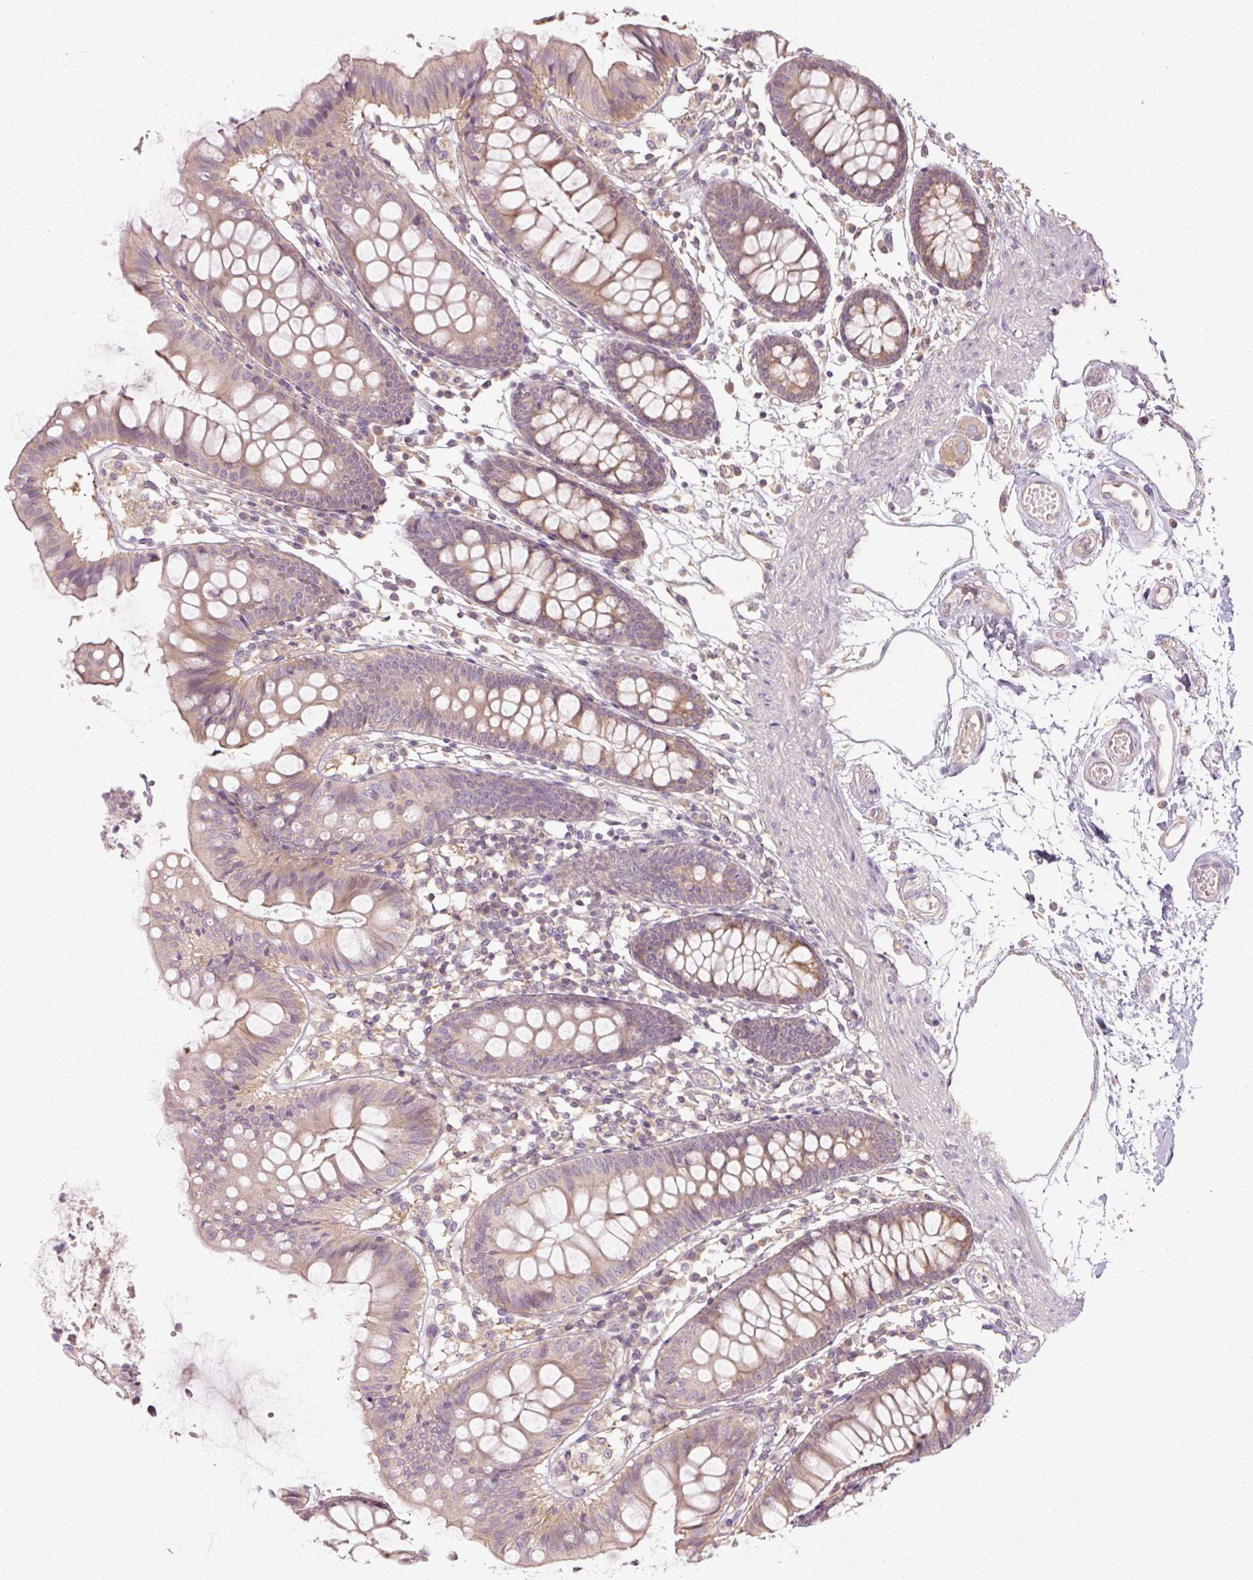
{"staining": {"intensity": "weak", "quantity": "25%-75%", "location": "cytoplasmic/membranous"}, "tissue": "colon", "cell_type": "Endothelial cells", "image_type": "normal", "snomed": [{"axis": "morphology", "description": "Normal tissue, NOS"}, {"axis": "topography", "description": "Colon"}], "caption": "Brown immunohistochemical staining in normal colon reveals weak cytoplasmic/membranous staining in about 25%-75% of endothelial cells.", "gene": "RB1CC1", "patient": {"sex": "female", "age": 84}}